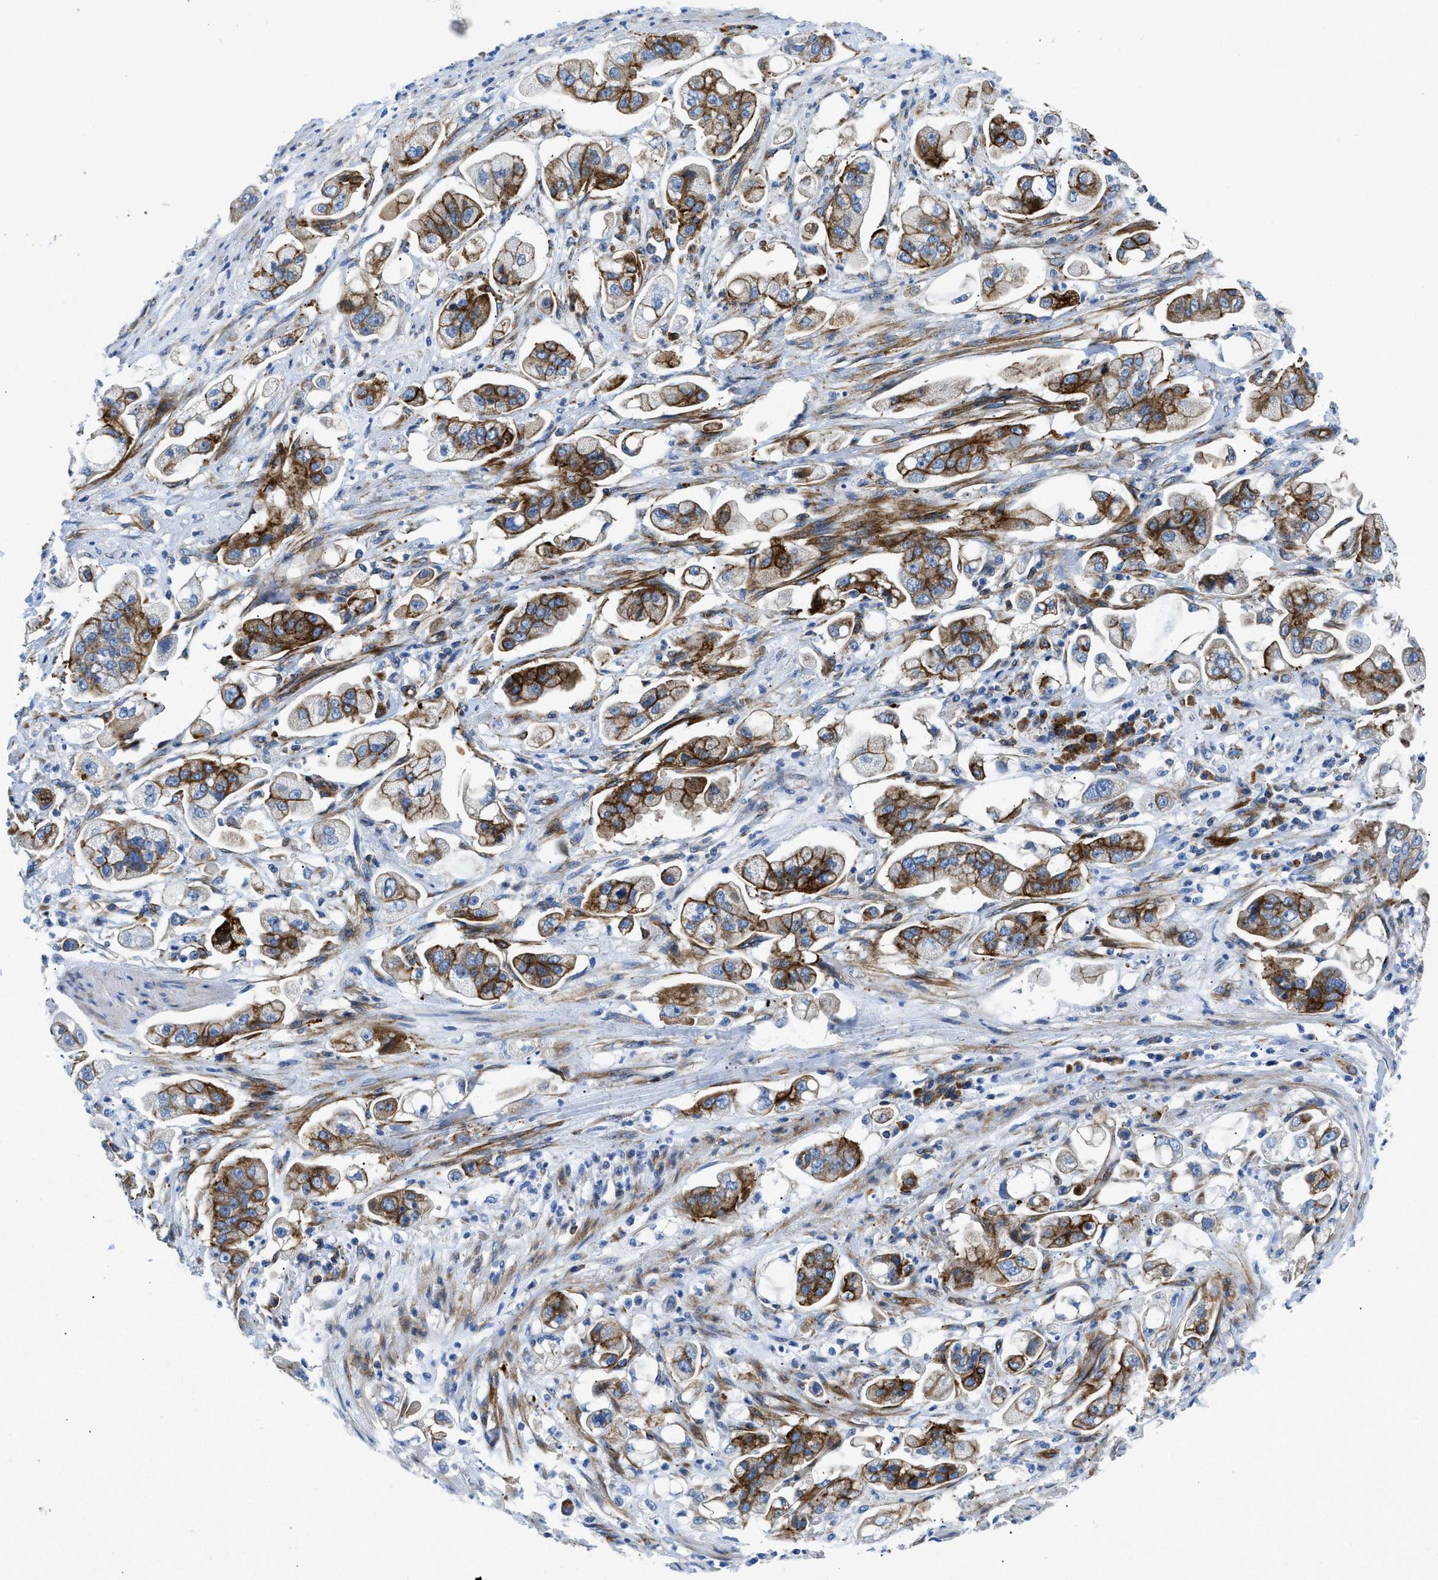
{"staining": {"intensity": "strong", "quantity": ">75%", "location": "cytoplasmic/membranous"}, "tissue": "stomach cancer", "cell_type": "Tumor cells", "image_type": "cancer", "snomed": [{"axis": "morphology", "description": "Adenocarcinoma, NOS"}, {"axis": "topography", "description": "Stomach"}], "caption": "Immunohistochemical staining of human adenocarcinoma (stomach) displays strong cytoplasmic/membranous protein staining in about >75% of tumor cells.", "gene": "CUTA", "patient": {"sex": "male", "age": 62}}